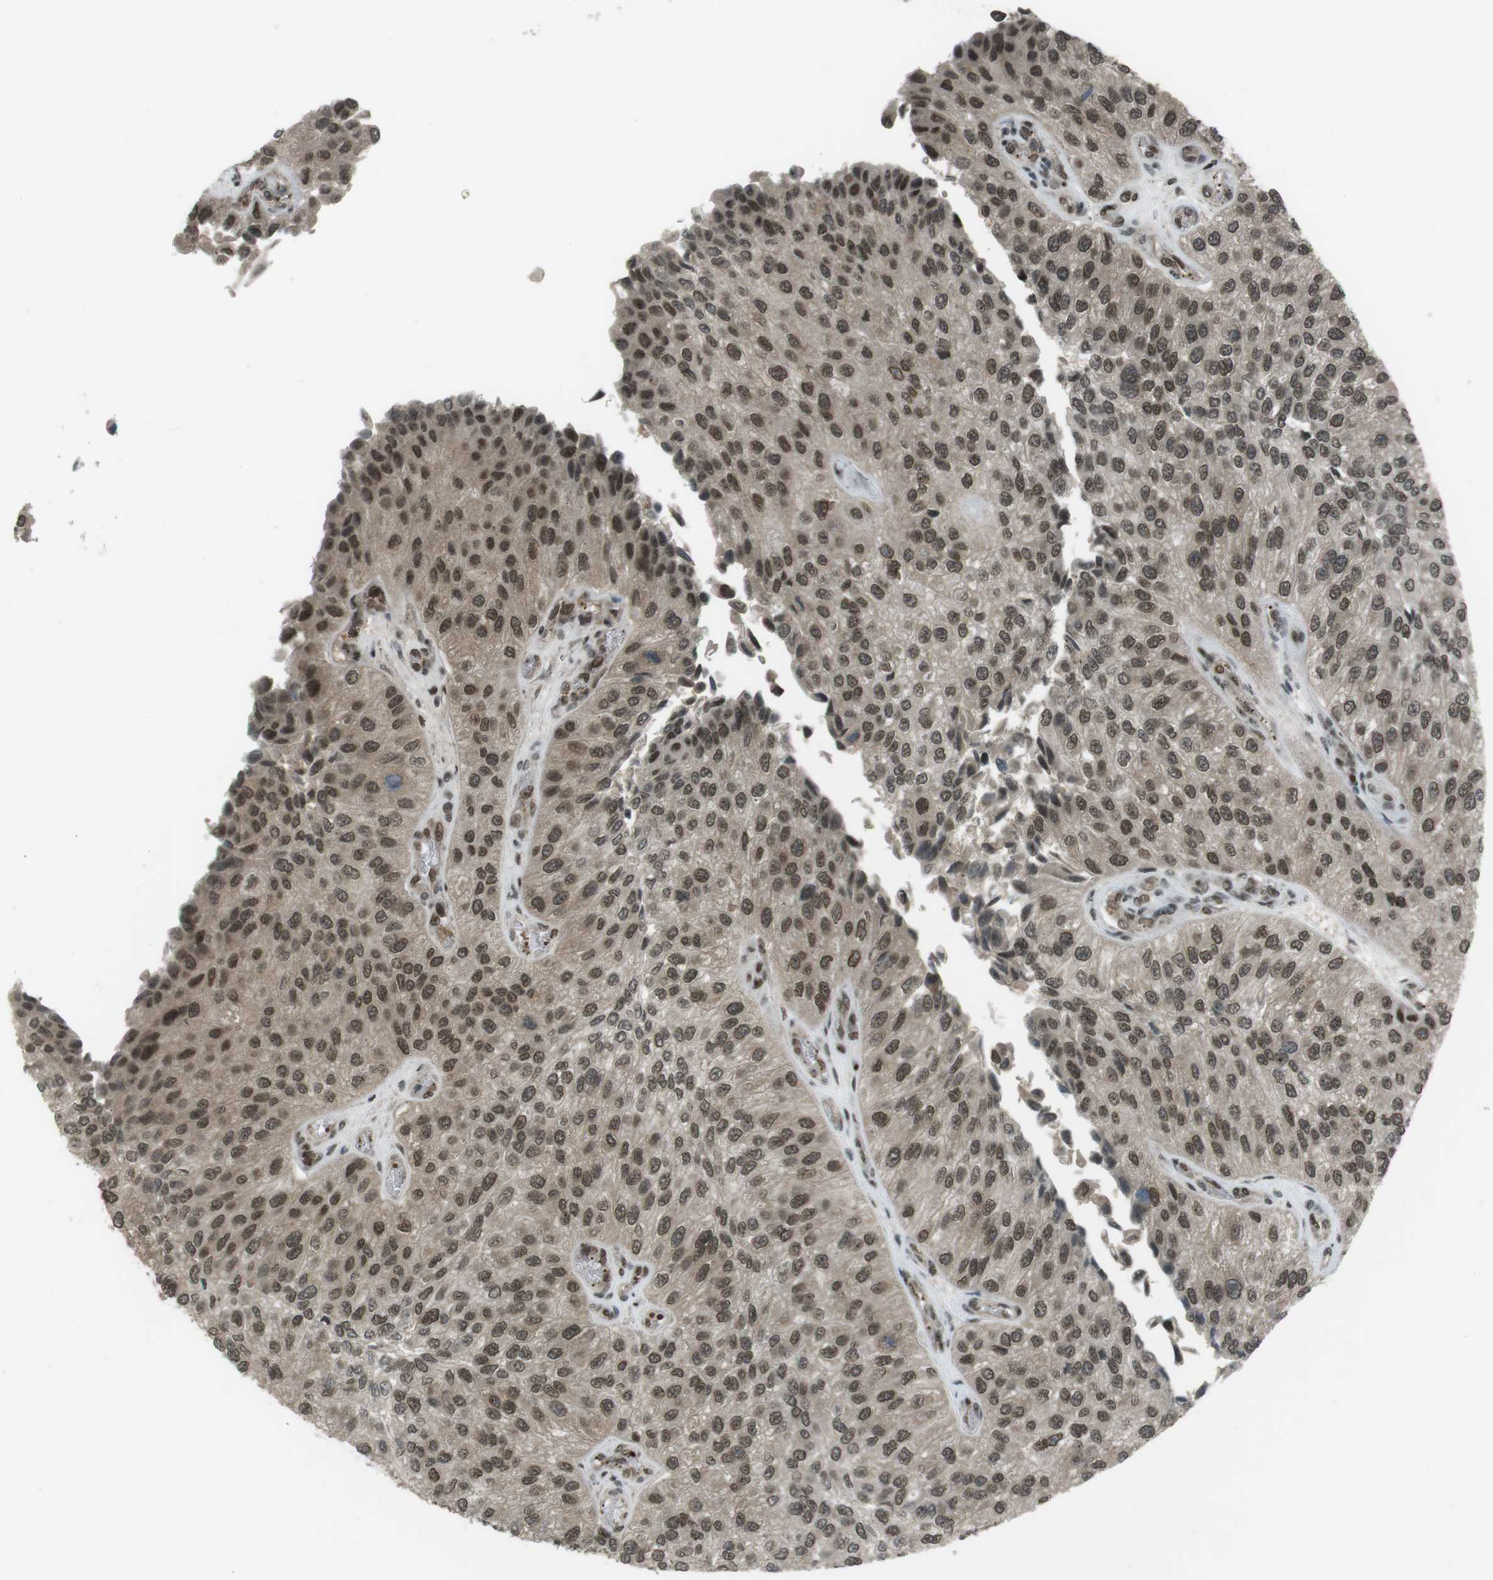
{"staining": {"intensity": "moderate", "quantity": ">75%", "location": "cytoplasmic/membranous,nuclear"}, "tissue": "urothelial cancer", "cell_type": "Tumor cells", "image_type": "cancer", "snomed": [{"axis": "morphology", "description": "Urothelial carcinoma, High grade"}, {"axis": "topography", "description": "Kidney"}, {"axis": "topography", "description": "Urinary bladder"}], "caption": "Immunohistochemistry (IHC) of human urothelial carcinoma (high-grade) reveals medium levels of moderate cytoplasmic/membranous and nuclear staining in about >75% of tumor cells.", "gene": "SLITRK5", "patient": {"sex": "male", "age": 77}}